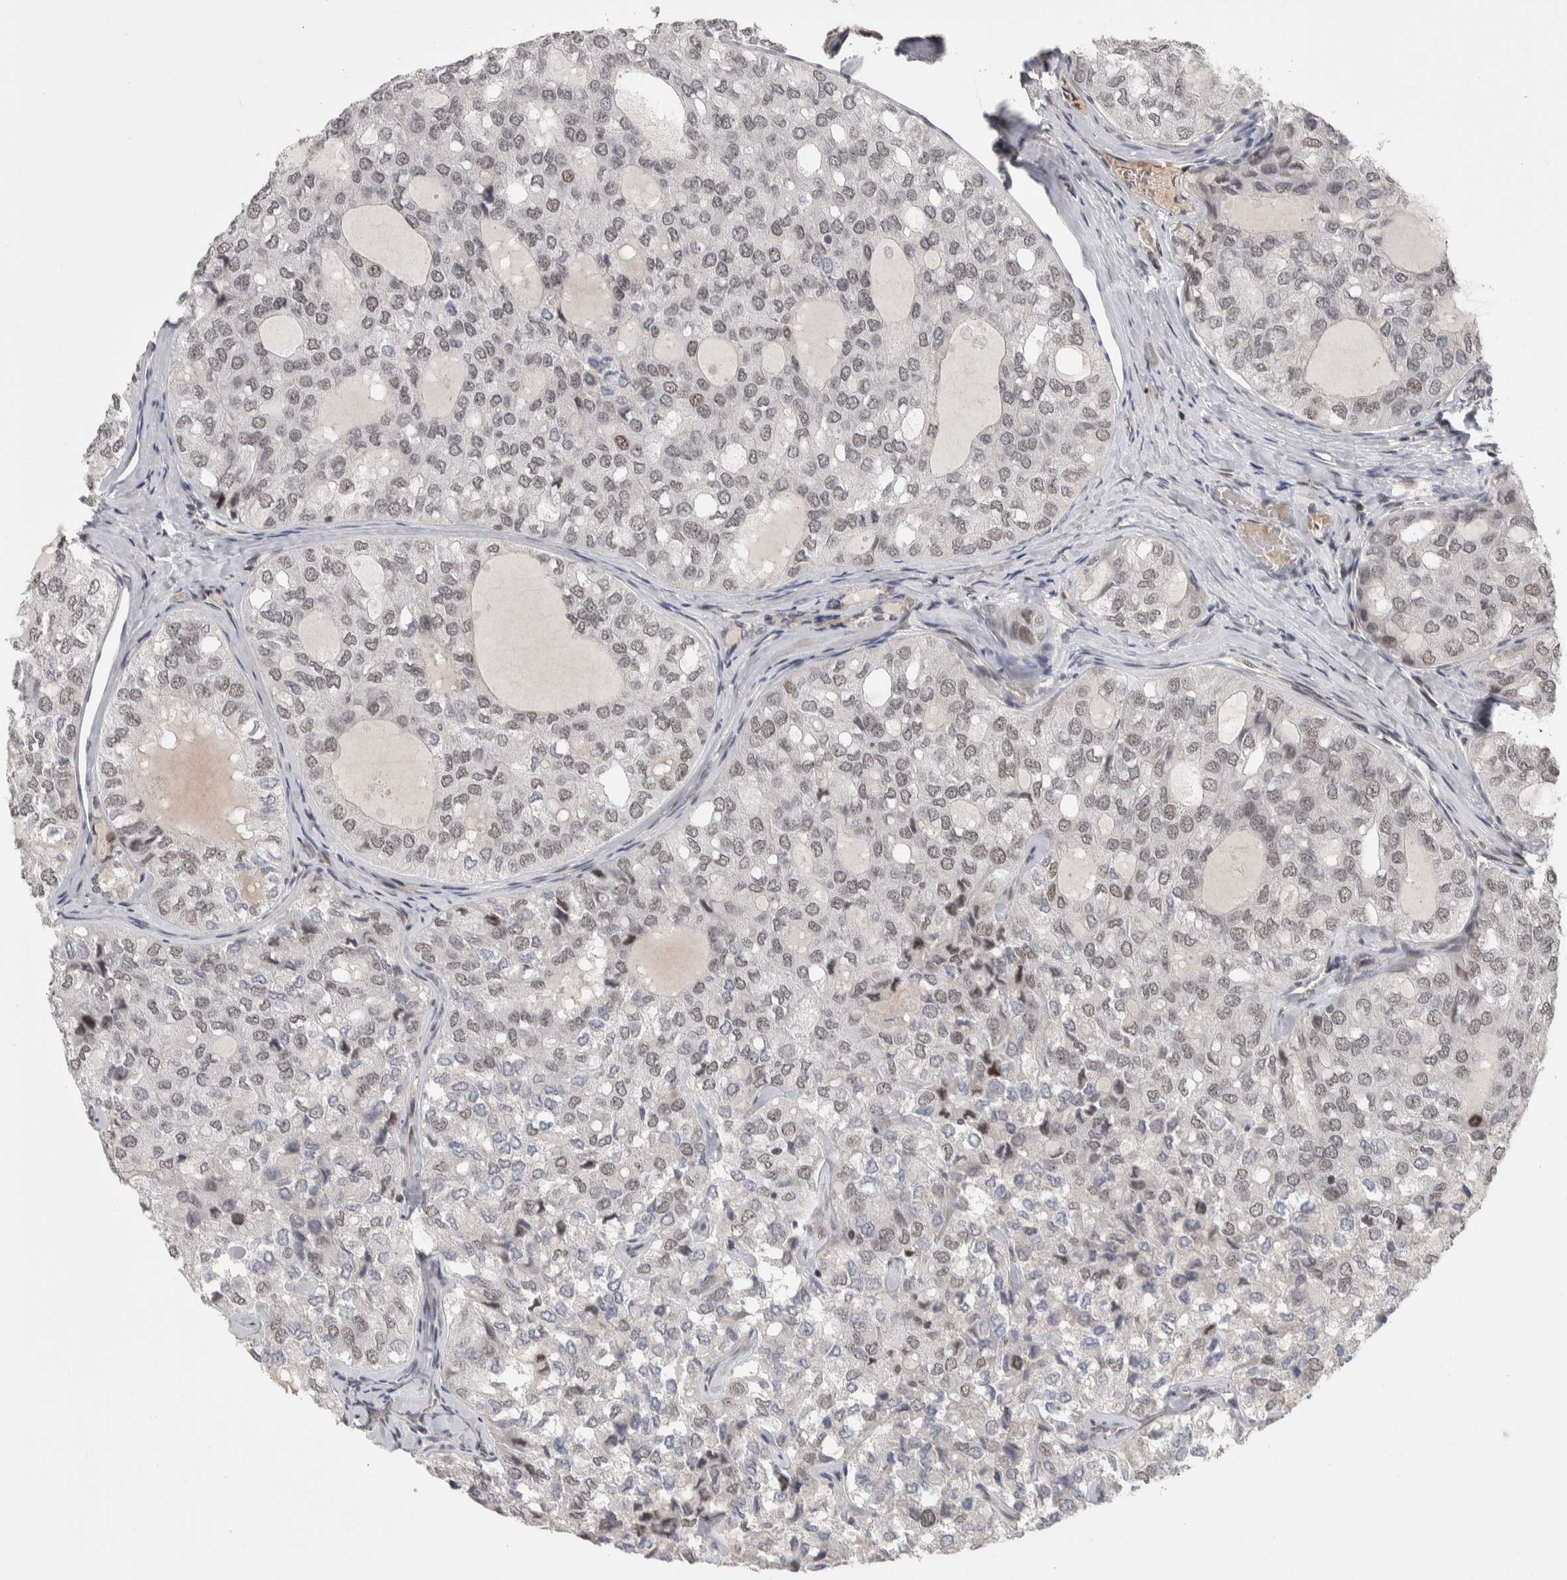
{"staining": {"intensity": "weak", "quantity": "<25%", "location": "nuclear"}, "tissue": "thyroid cancer", "cell_type": "Tumor cells", "image_type": "cancer", "snomed": [{"axis": "morphology", "description": "Follicular adenoma carcinoma, NOS"}, {"axis": "topography", "description": "Thyroid gland"}], "caption": "Immunohistochemistry (IHC) photomicrograph of thyroid follicular adenoma carcinoma stained for a protein (brown), which demonstrates no expression in tumor cells.", "gene": "ZNF592", "patient": {"sex": "male", "age": 75}}